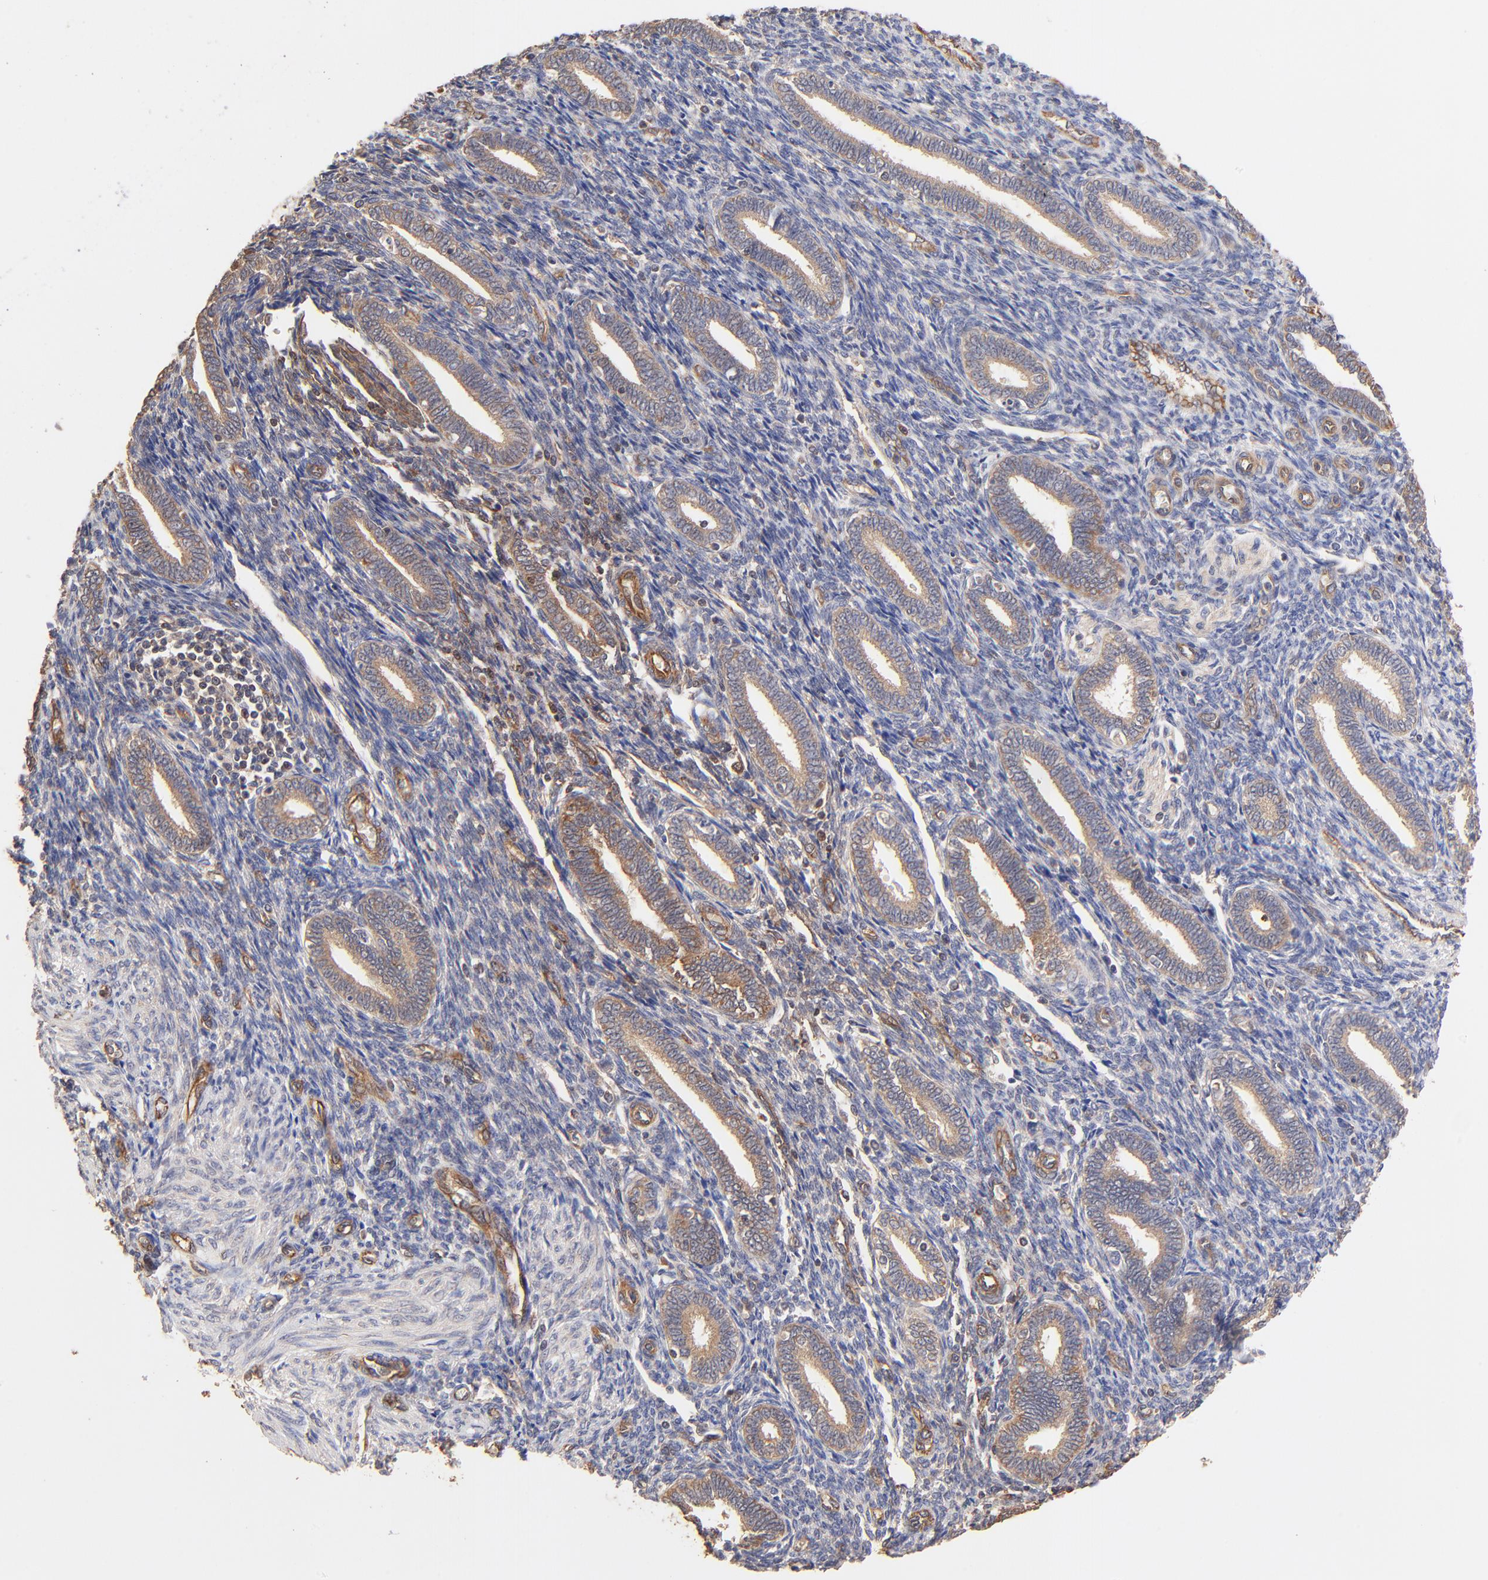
{"staining": {"intensity": "moderate", "quantity": ">75%", "location": "cytoplasmic/membranous"}, "tissue": "endometrium", "cell_type": "Cells in endometrial stroma", "image_type": "normal", "snomed": [{"axis": "morphology", "description": "Normal tissue, NOS"}, {"axis": "topography", "description": "Endometrium"}], "caption": "A brown stain highlights moderate cytoplasmic/membranous expression of a protein in cells in endometrial stroma of unremarkable human endometrium. (DAB IHC, brown staining for protein, blue staining for nuclei).", "gene": "TNFAIP3", "patient": {"sex": "female", "age": 27}}